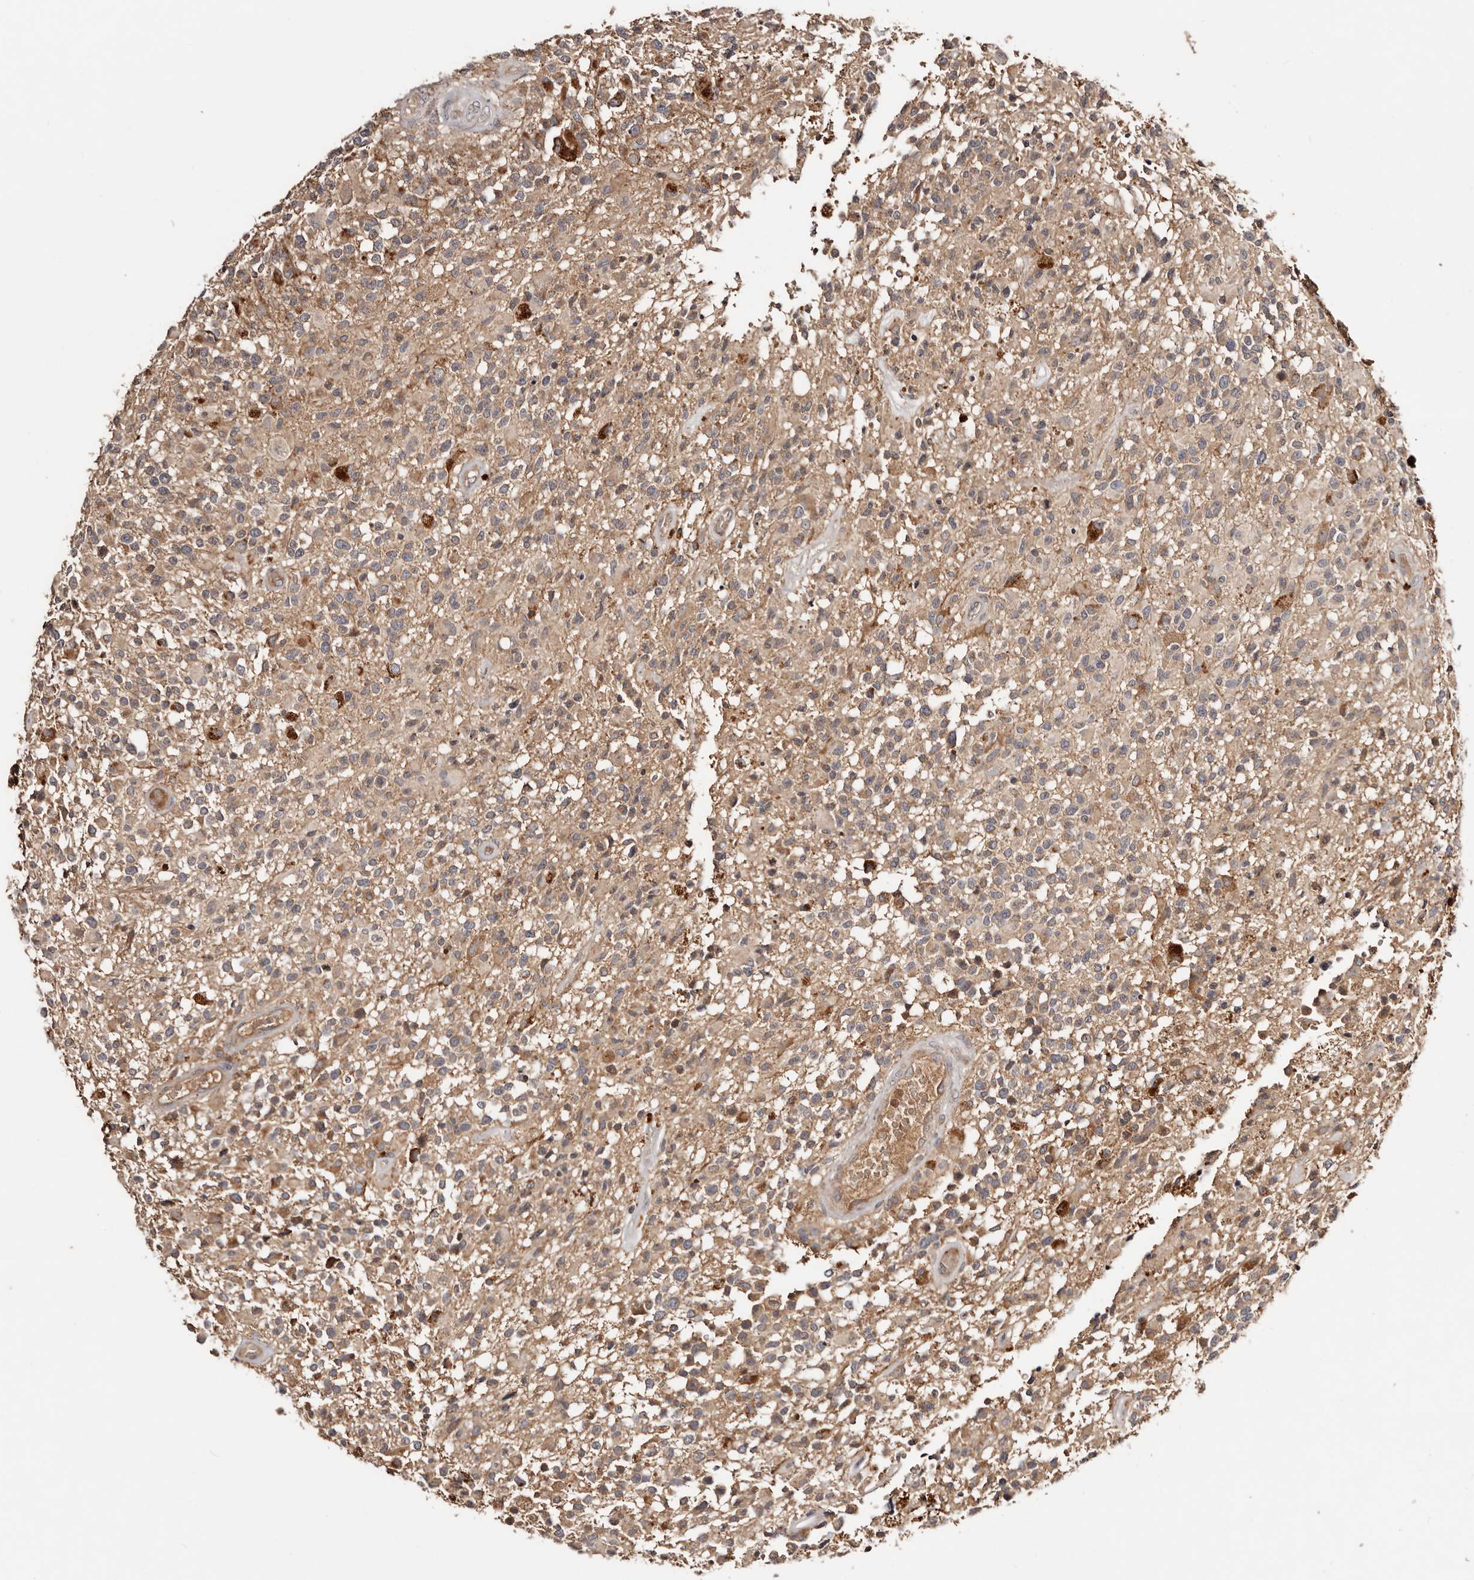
{"staining": {"intensity": "moderate", "quantity": ">75%", "location": "cytoplasmic/membranous"}, "tissue": "glioma", "cell_type": "Tumor cells", "image_type": "cancer", "snomed": [{"axis": "morphology", "description": "Glioma, malignant, High grade"}, {"axis": "morphology", "description": "Glioblastoma, NOS"}, {"axis": "topography", "description": "Brain"}], "caption": "Glioma stained with DAB (3,3'-diaminobenzidine) immunohistochemistry displays medium levels of moderate cytoplasmic/membranous expression in about >75% of tumor cells.", "gene": "PKIB", "patient": {"sex": "male", "age": 60}}